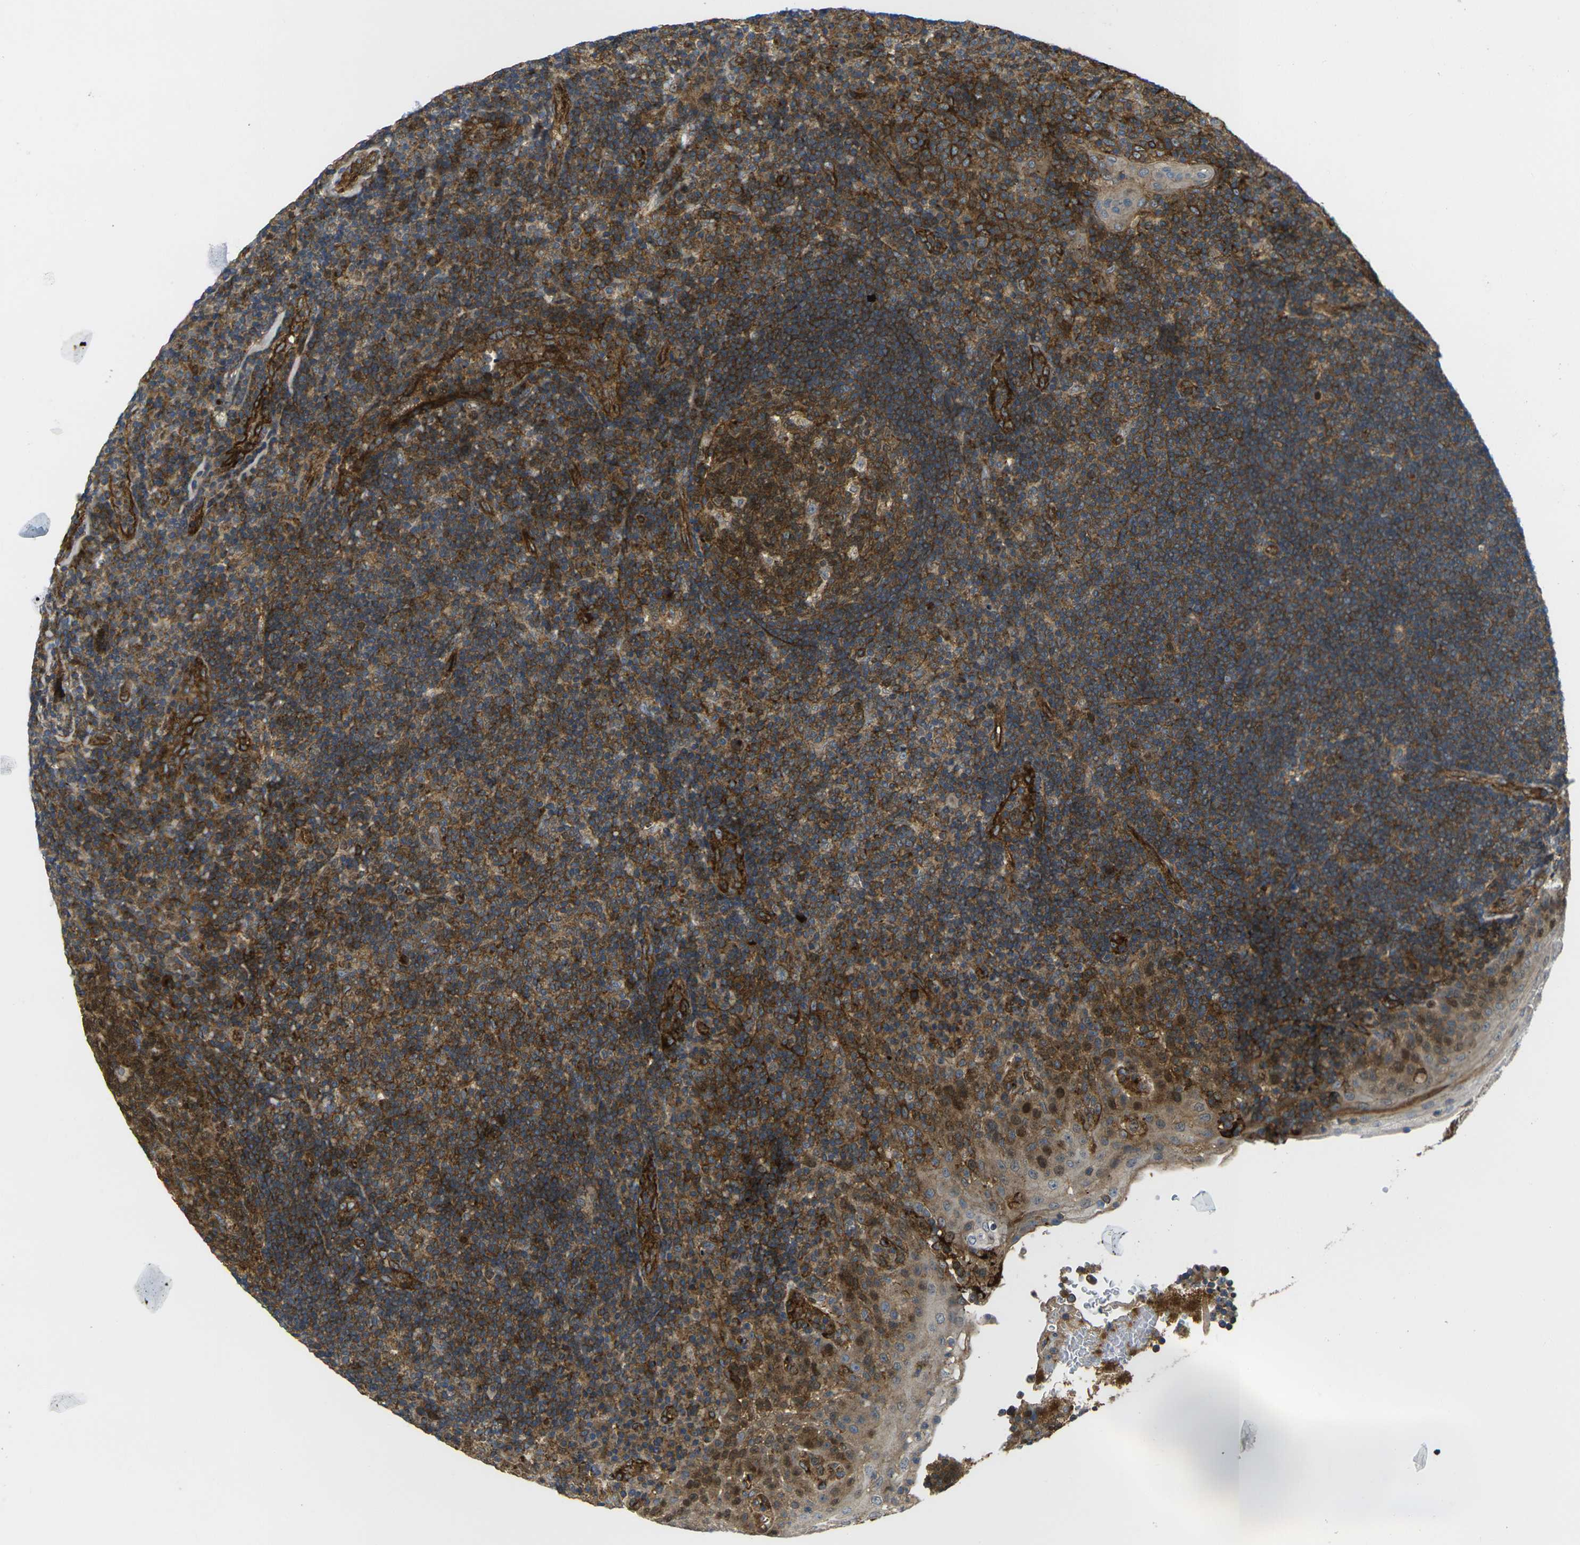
{"staining": {"intensity": "strong", "quantity": ">75%", "location": "cytoplasmic/membranous"}, "tissue": "tonsil", "cell_type": "Germinal center cells", "image_type": "normal", "snomed": [{"axis": "morphology", "description": "Normal tissue, NOS"}, {"axis": "topography", "description": "Tonsil"}], "caption": "The micrograph reveals staining of unremarkable tonsil, revealing strong cytoplasmic/membranous protein staining (brown color) within germinal center cells.", "gene": "ECE1", "patient": {"sex": "female", "age": 40}}